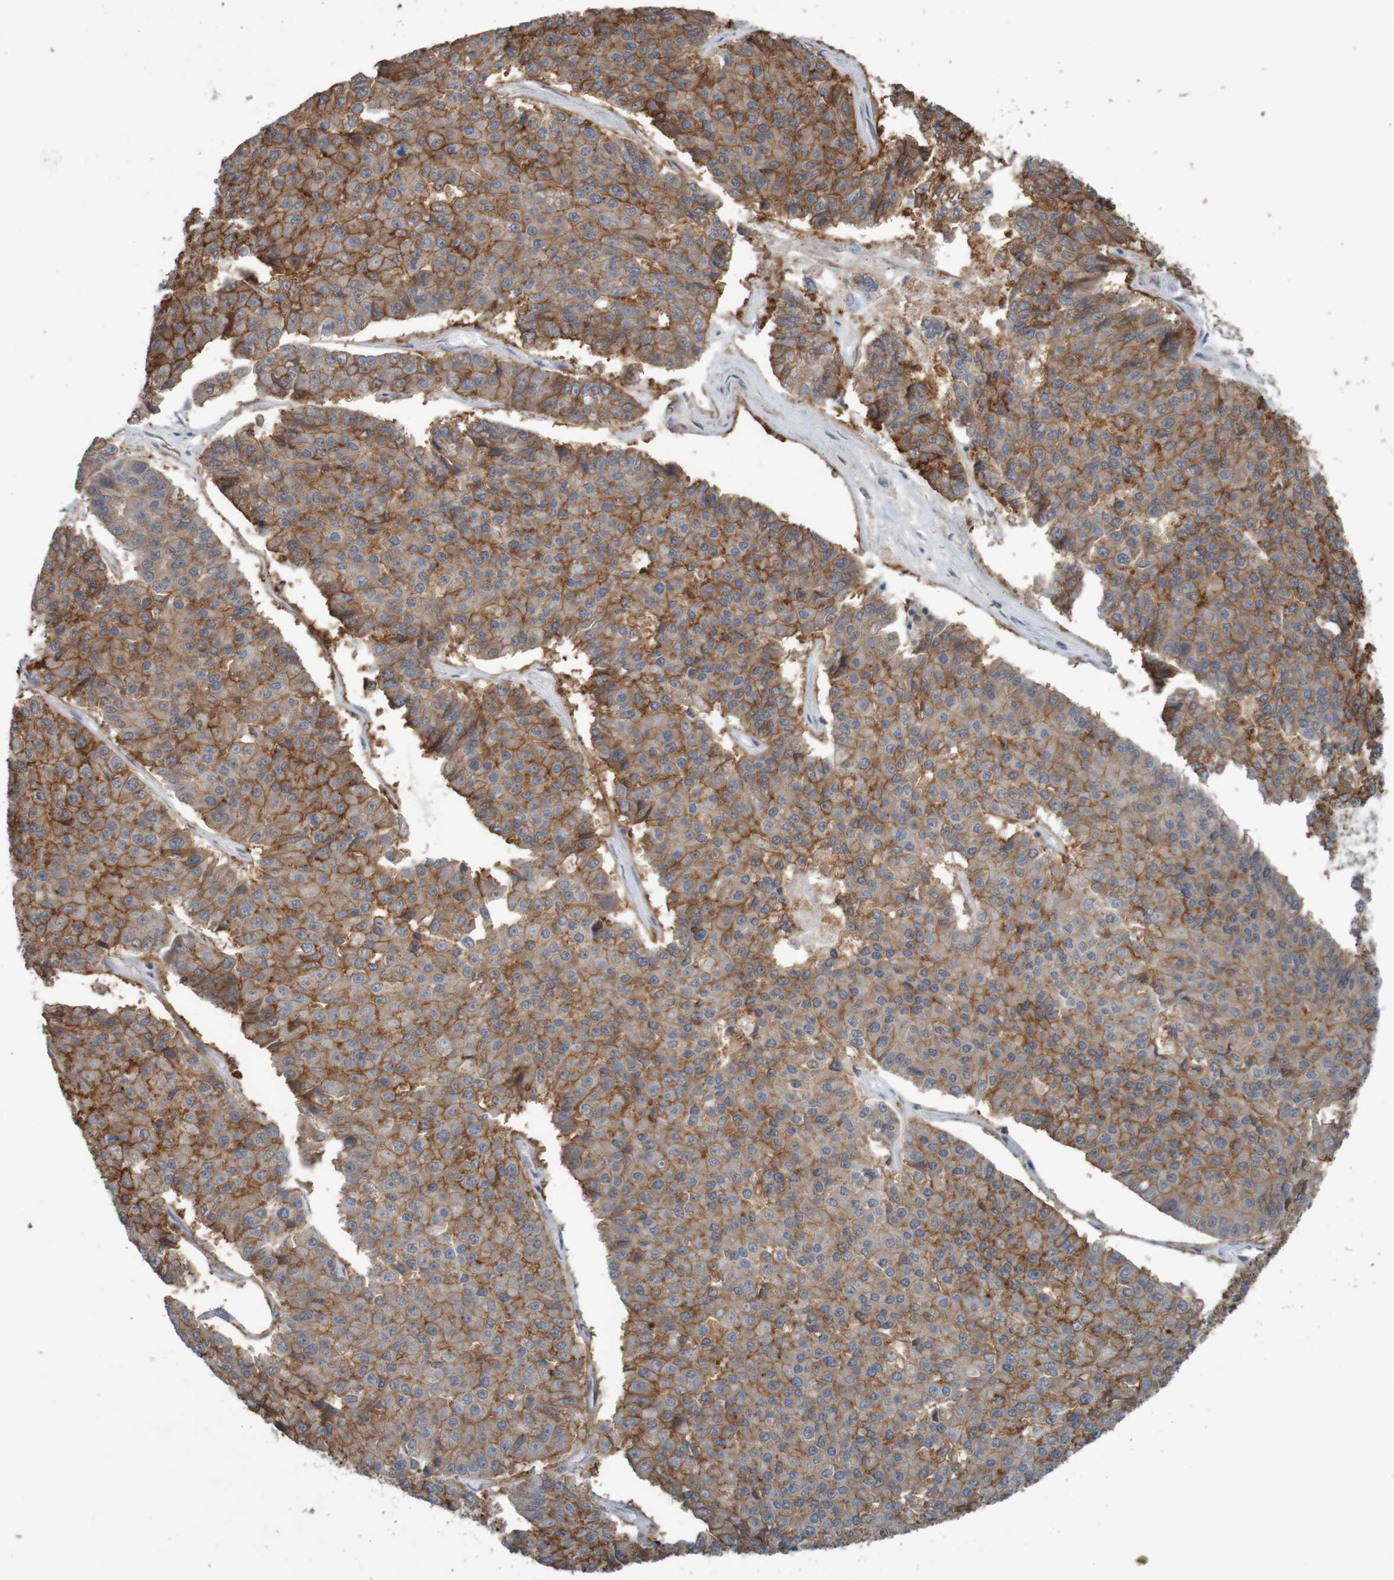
{"staining": {"intensity": "moderate", "quantity": ">75%", "location": "cytoplasmic/membranous"}, "tissue": "pancreatic cancer", "cell_type": "Tumor cells", "image_type": "cancer", "snomed": [{"axis": "morphology", "description": "Adenocarcinoma, NOS"}, {"axis": "topography", "description": "Pancreas"}], "caption": "Adenocarcinoma (pancreatic) tissue displays moderate cytoplasmic/membranous expression in approximately >75% of tumor cells", "gene": "B3GAT2", "patient": {"sex": "male", "age": 50}}